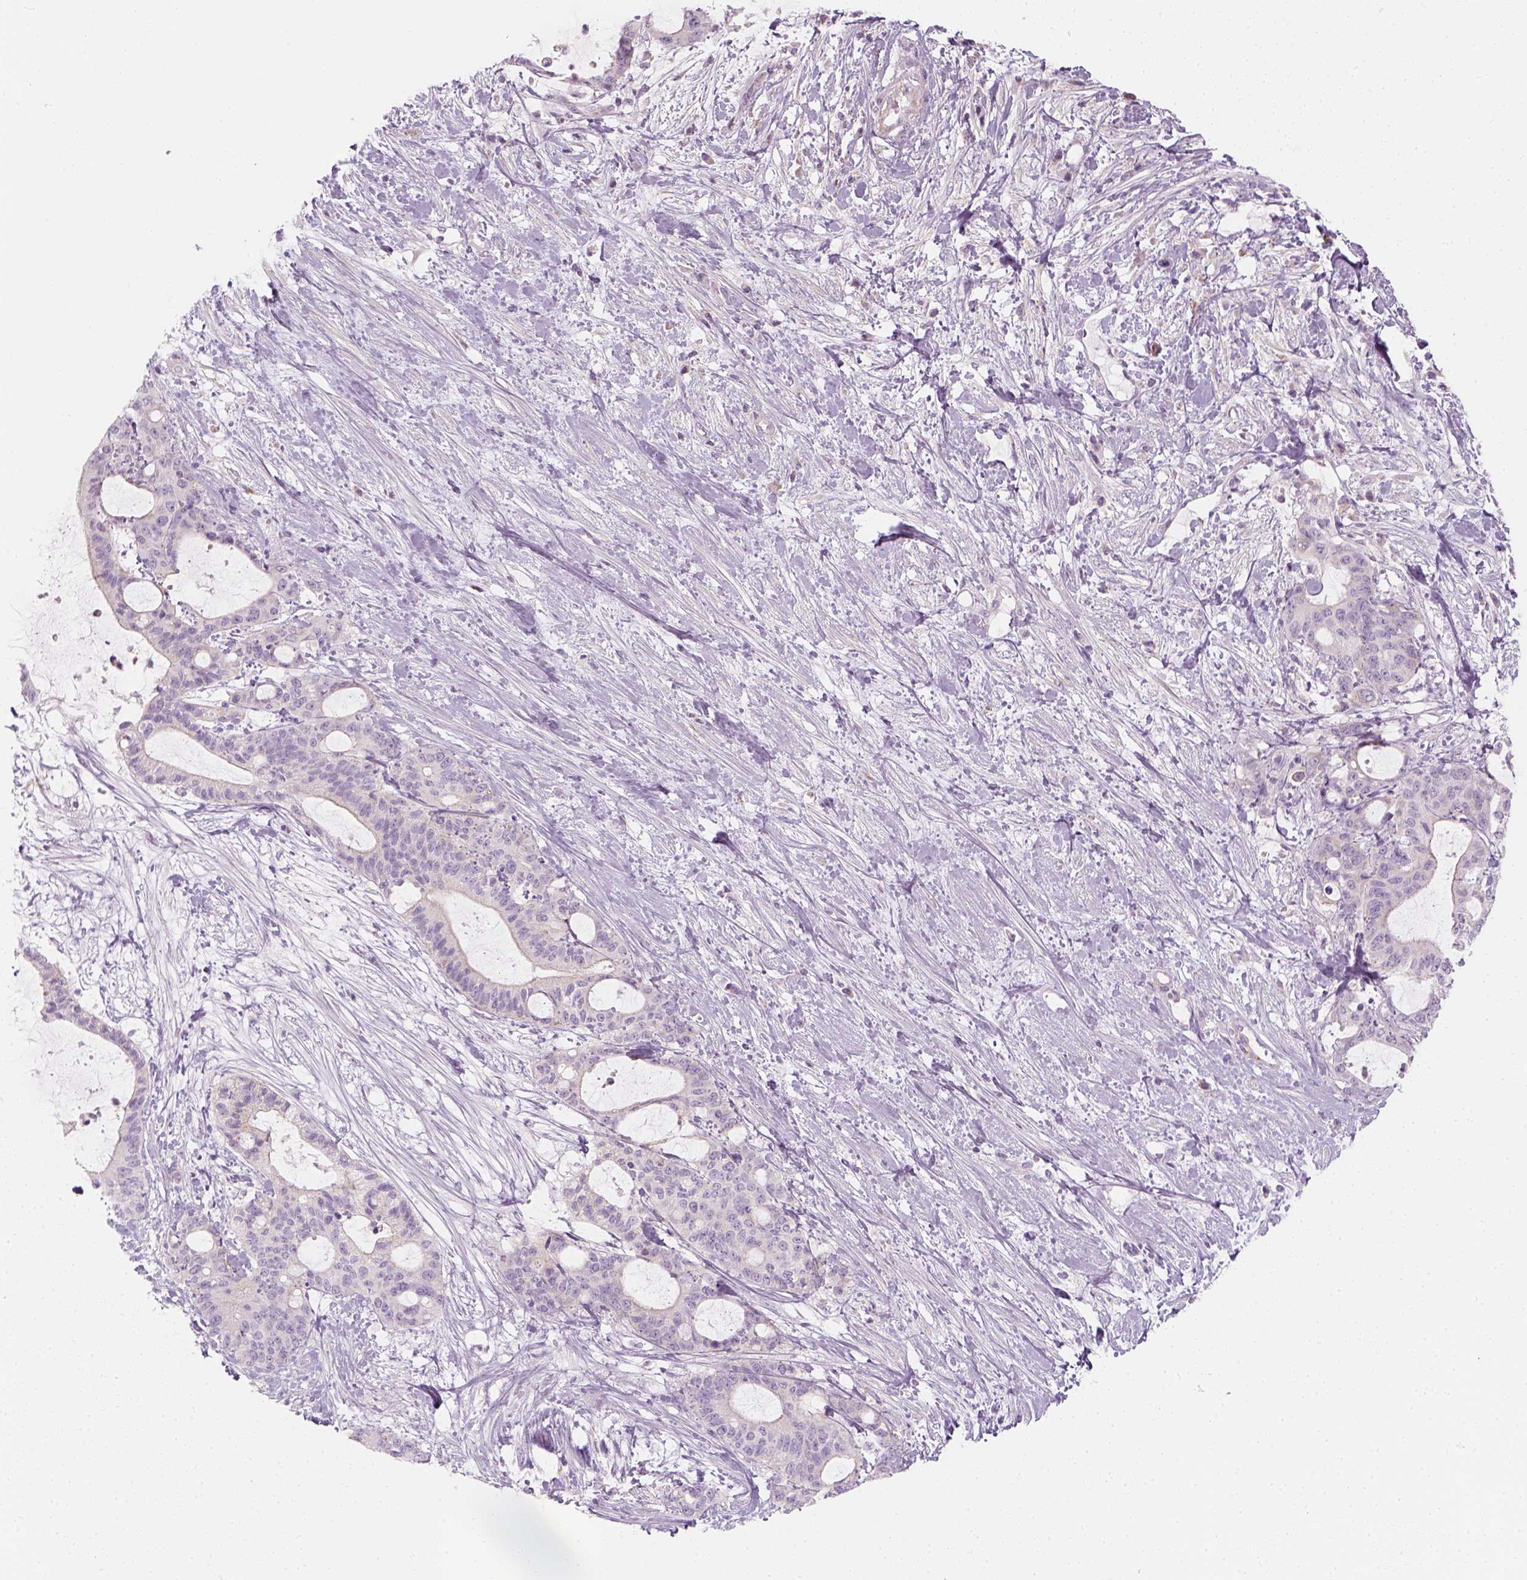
{"staining": {"intensity": "negative", "quantity": "none", "location": "none"}, "tissue": "liver cancer", "cell_type": "Tumor cells", "image_type": "cancer", "snomed": [{"axis": "morphology", "description": "Cholangiocarcinoma"}, {"axis": "topography", "description": "Liver"}], "caption": "There is no significant staining in tumor cells of liver cancer (cholangiocarcinoma).", "gene": "PRAME", "patient": {"sex": "female", "age": 73}}